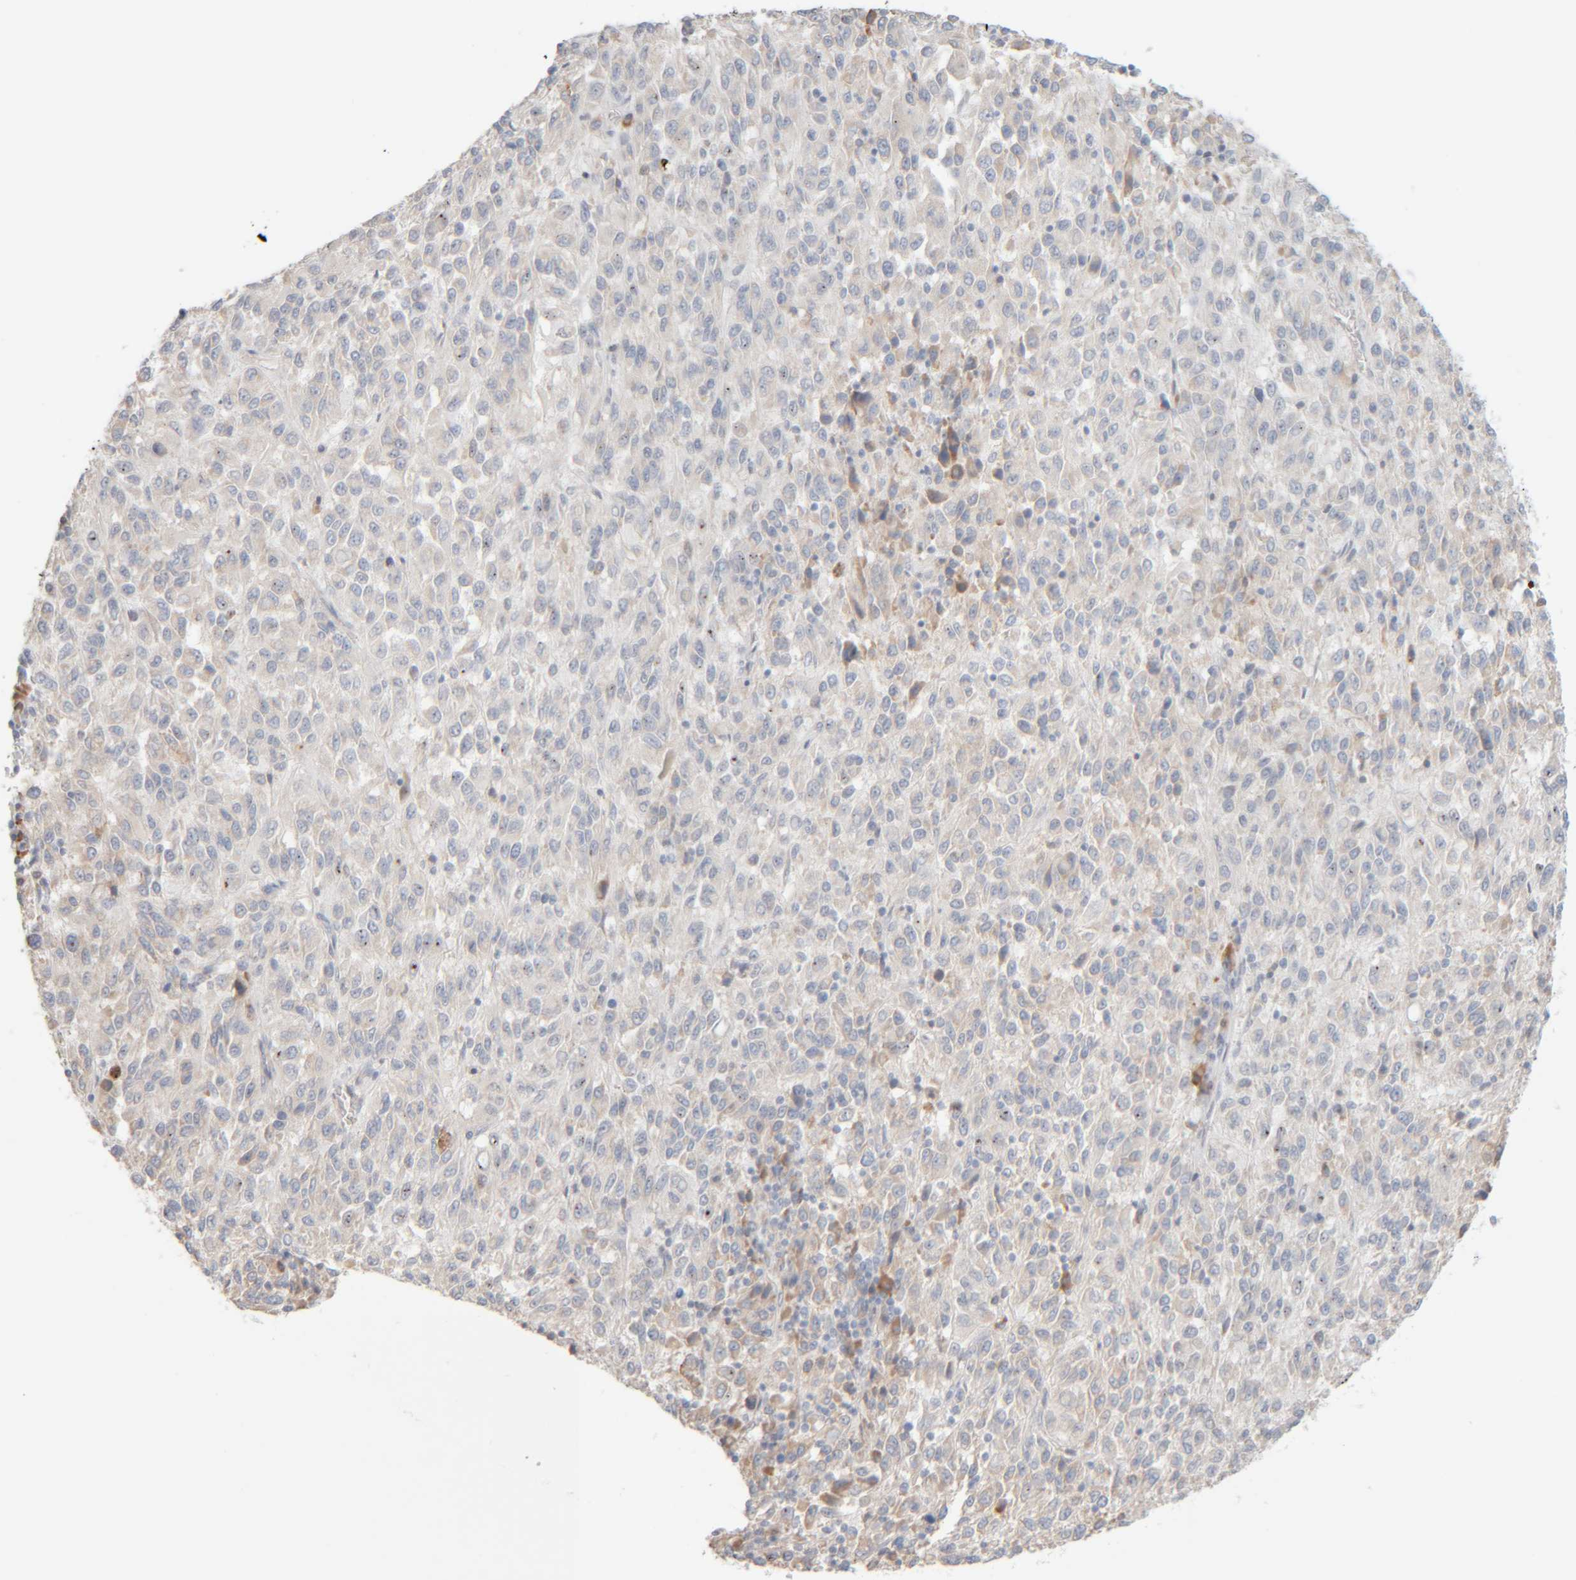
{"staining": {"intensity": "negative", "quantity": "none", "location": "none"}, "tissue": "melanoma", "cell_type": "Tumor cells", "image_type": "cancer", "snomed": [{"axis": "morphology", "description": "Malignant melanoma, Metastatic site"}, {"axis": "topography", "description": "Lung"}], "caption": "DAB immunohistochemical staining of human melanoma reveals no significant staining in tumor cells.", "gene": "RIDA", "patient": {"sex": "male", "age": 64}}